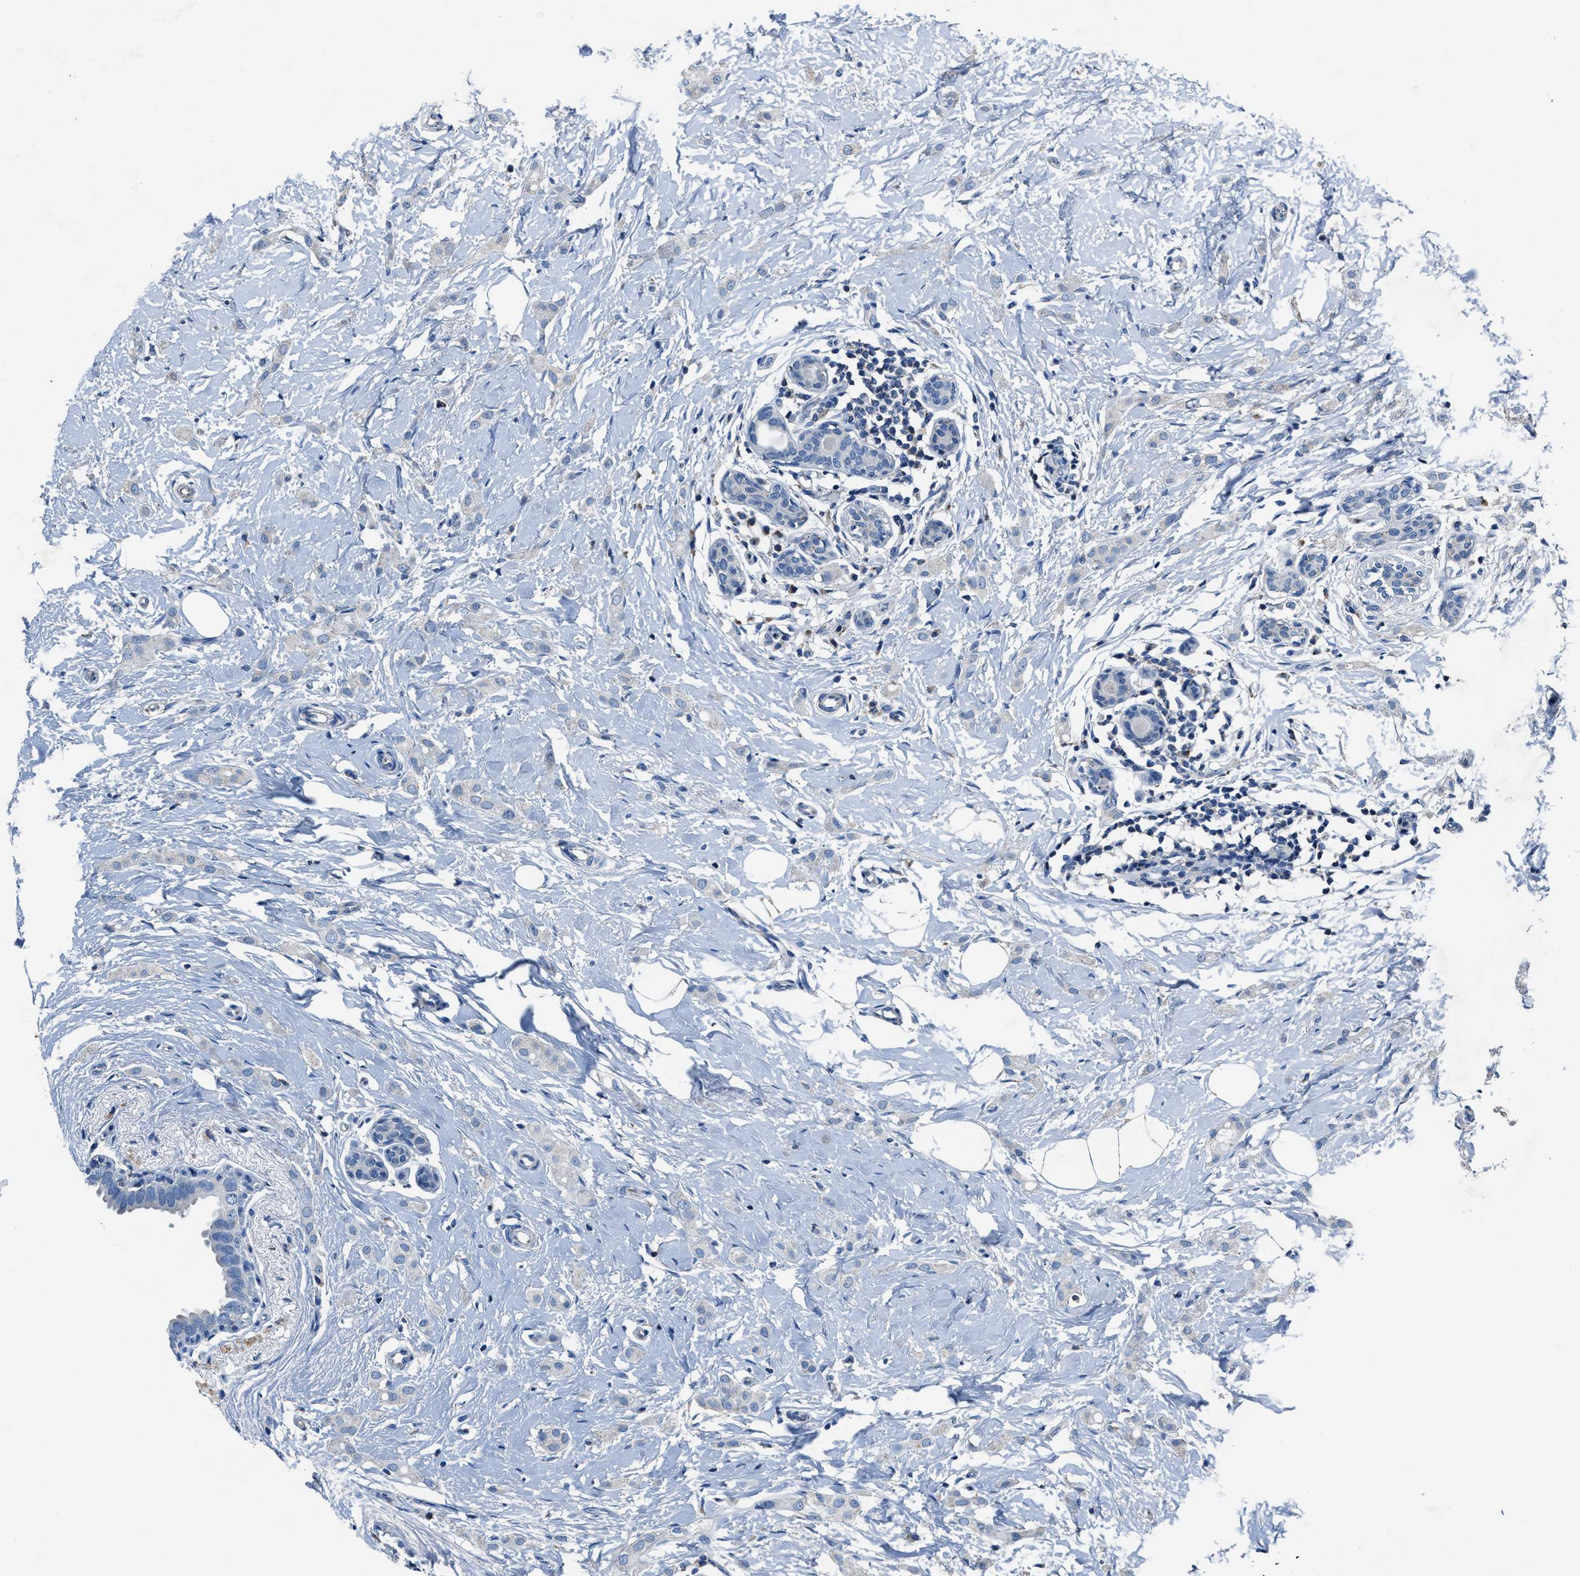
{"staining": {"intensity": "negative", "quantity": "none", "location": "none"}, "tissue": "breast cancer", "cell_type": "Tumor cells", "image_type": "cancer", "snomed": [{"axis": "morphology", "description": "Lobular carcinoma"}, {"axis": "topography", "description": "Breast"}], "caption": "Tumor cells show no significant protein positivity in breast cancer (lobular carcinoma). (DAB immunohistochemistry (IHC), high magnification).", "gene": "ADAM2", "patient": {"sex": "female", "age": 55}}